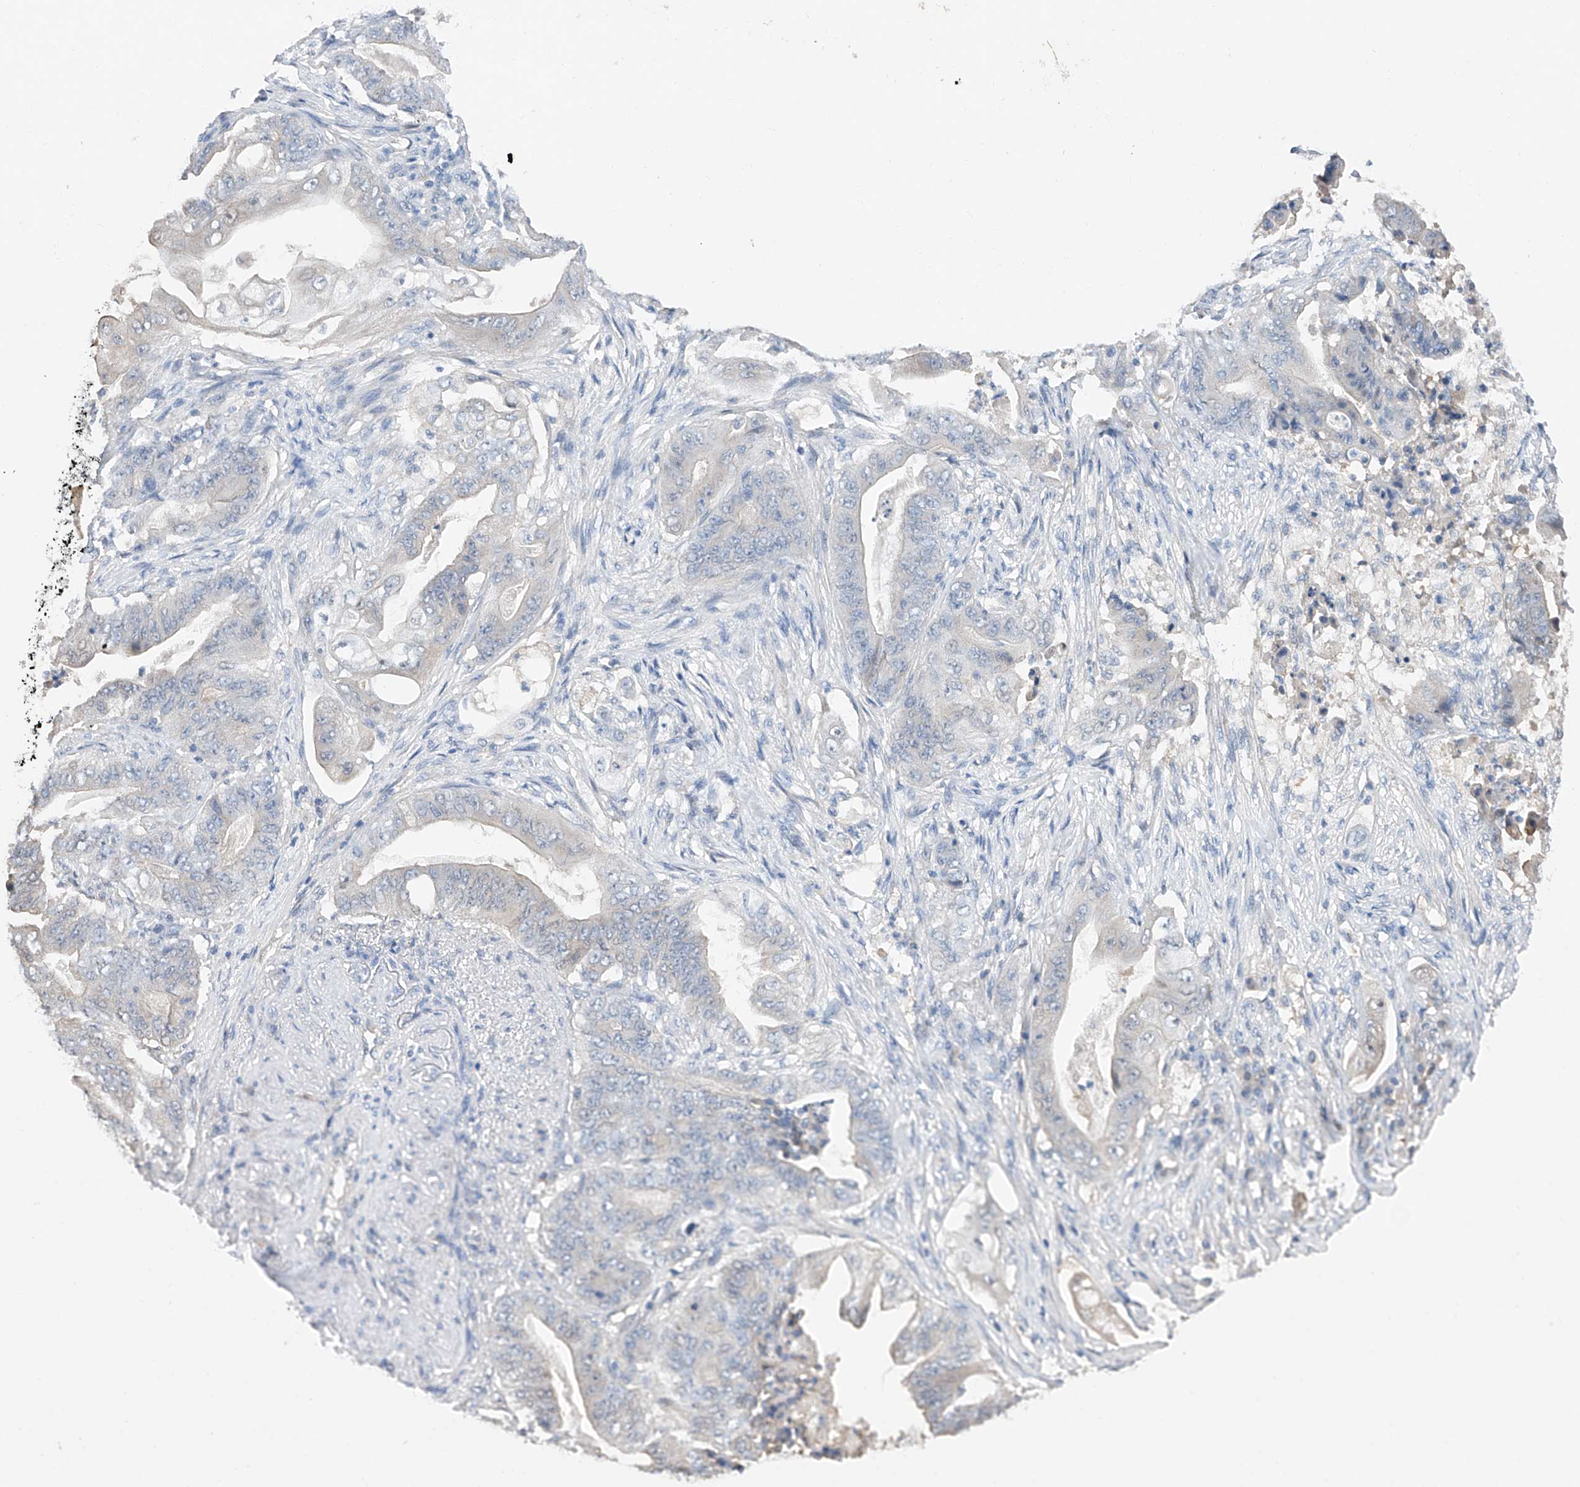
{"staining": {"intensity": "negative", "quantity": "none", "location": "none"}, "tissue": "stomach cancer", "cell_type": "Tumor cells", "image_type": "cancer", "snomed": [{"axis": "morphology", "description": "Adenocarcinoma, NOS"}, {"axis": "topography", "description": "Stomach"}], "caption": "Tumor cells are negative for protein expression in human adenocarcinoma (stomach). (Stains: DAB immunohistochemistry (IHC) with hematoxylin counter stain, Microscopy: brightfield microscopy at high magnification).", "gene": "FUCA2", "patient": {"sex": "female", "age": 73}}